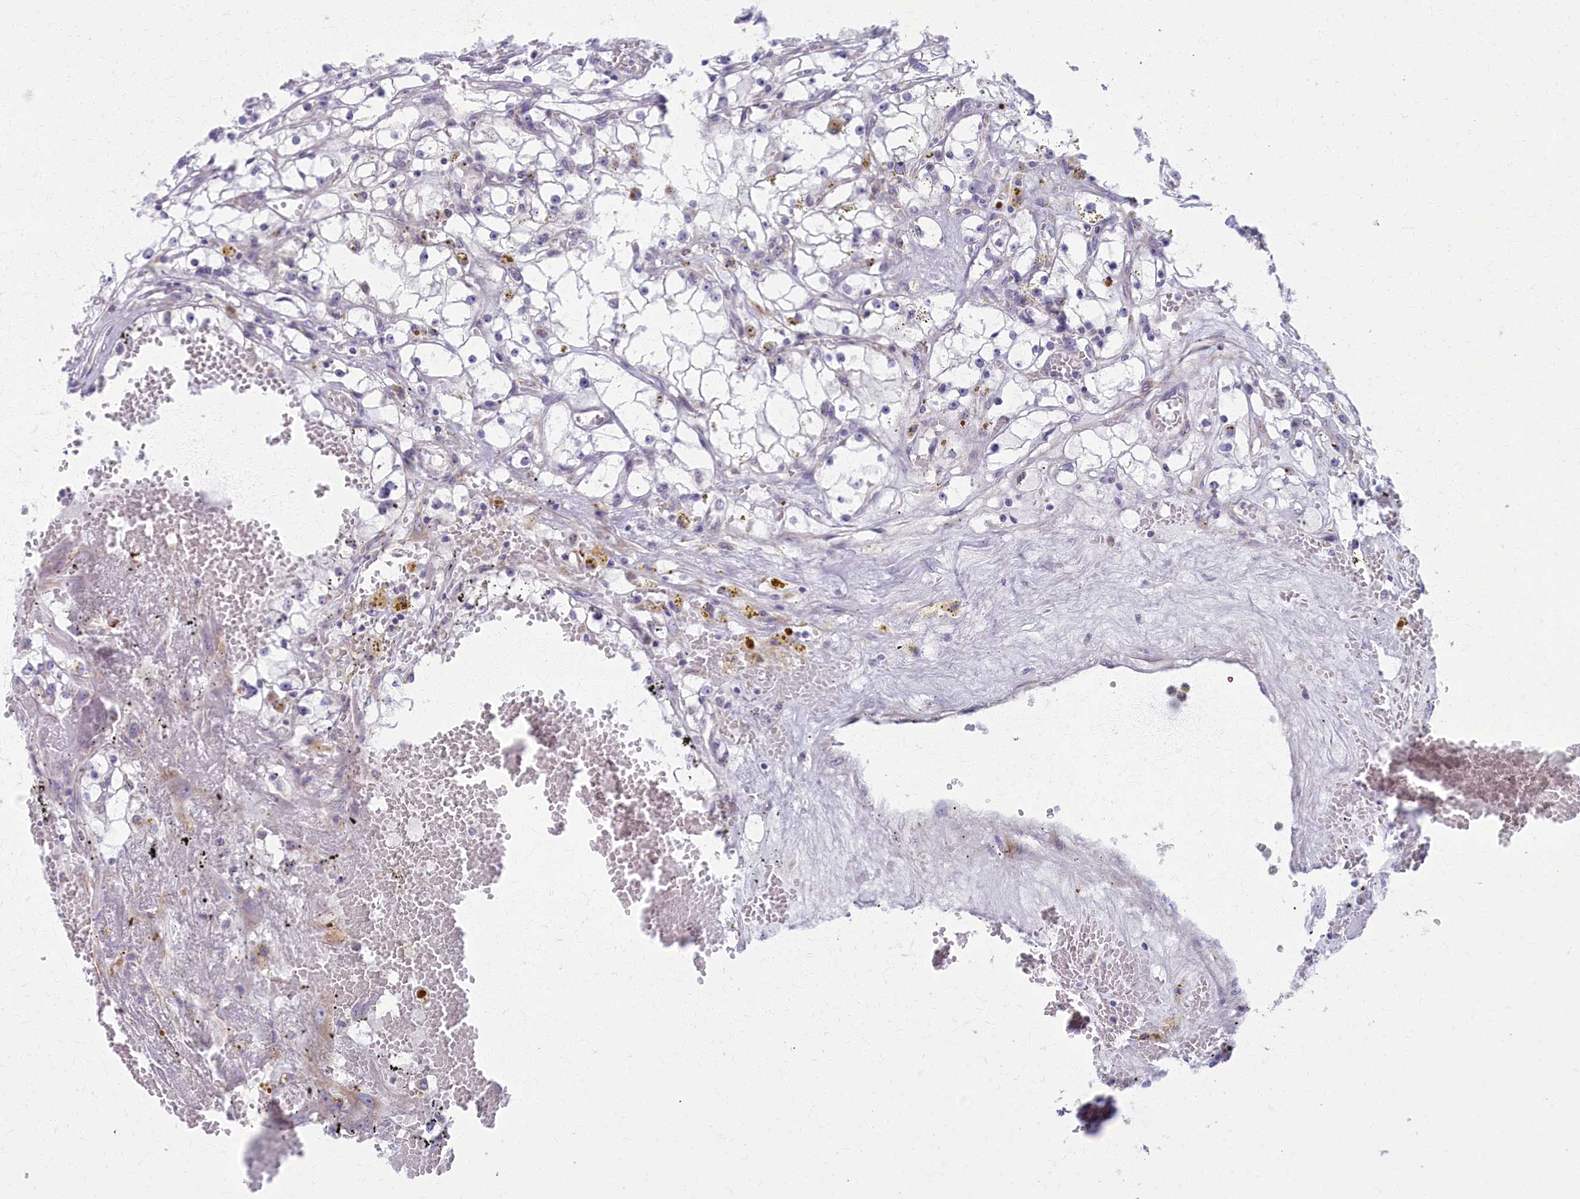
{"staining": {"intensity": "negative", "quantity": "none", "location": "none"}, "tissue": "renal cancer", "cell_type": "Tumor cells", "image_type": "cancer", "snomed": [{"axis": "morphology", "description": "Adenocarcinoma, NOS"}, {"axis": "topography", "description": "Kidney"}], "caption": "High magnification brightfield microscopy of adenocarcinoma (renal) stained with DAB (3,3'-diaminobenzidine) (brown) and counterstained with hematoxylin (blue): tumor cells show no significant positivity. Nuclei are stained in blue.", "gene": "MRPS25", "patient": {"sex": "male", "age": 56}}